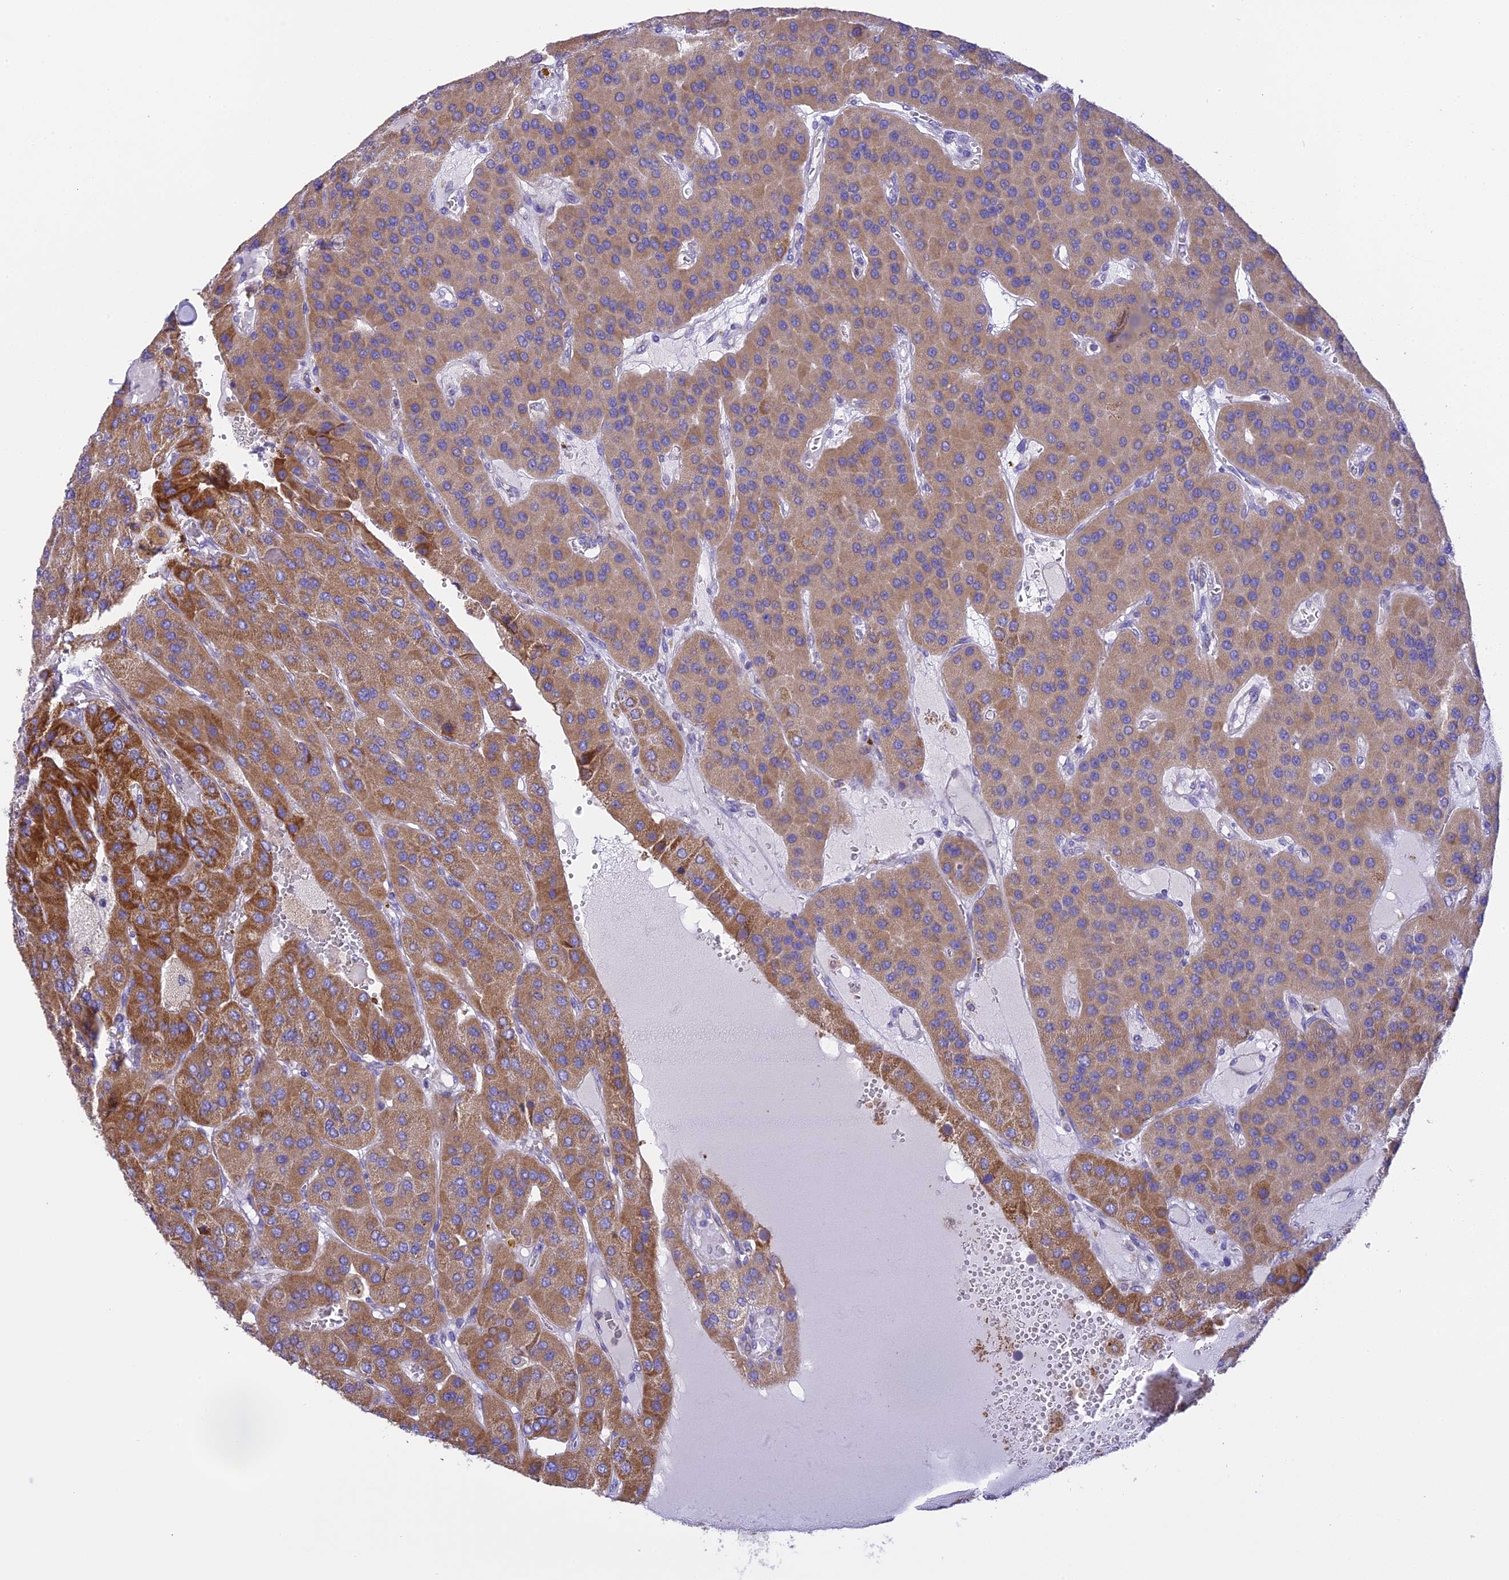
{"staining": {"intensity": "moderate", "quantity": ">75%", "location": "cytoplasmic/membranous"}, "tissue": "parathyroid gland", "cell_type": "Glandular cells", "image_type": "normal", "snomed": [{"axis": "morphology", "description": "Normal tissue, NOS"}, {"axis": "morphology", "description": "Adenoma, NOS"}, {"axis": "topography", "description": "Parathyroid gland"}], "caption": "DAB (3,3'-diaminobenzidine) immunohistochemical staining of unremarkable parathyroid gland shows moderate cytoplasmic/membranous protein expression in approximately >75% of glandular cells.", "gene": "CORO7", "patient": {"sex": "female", "age": 86}}